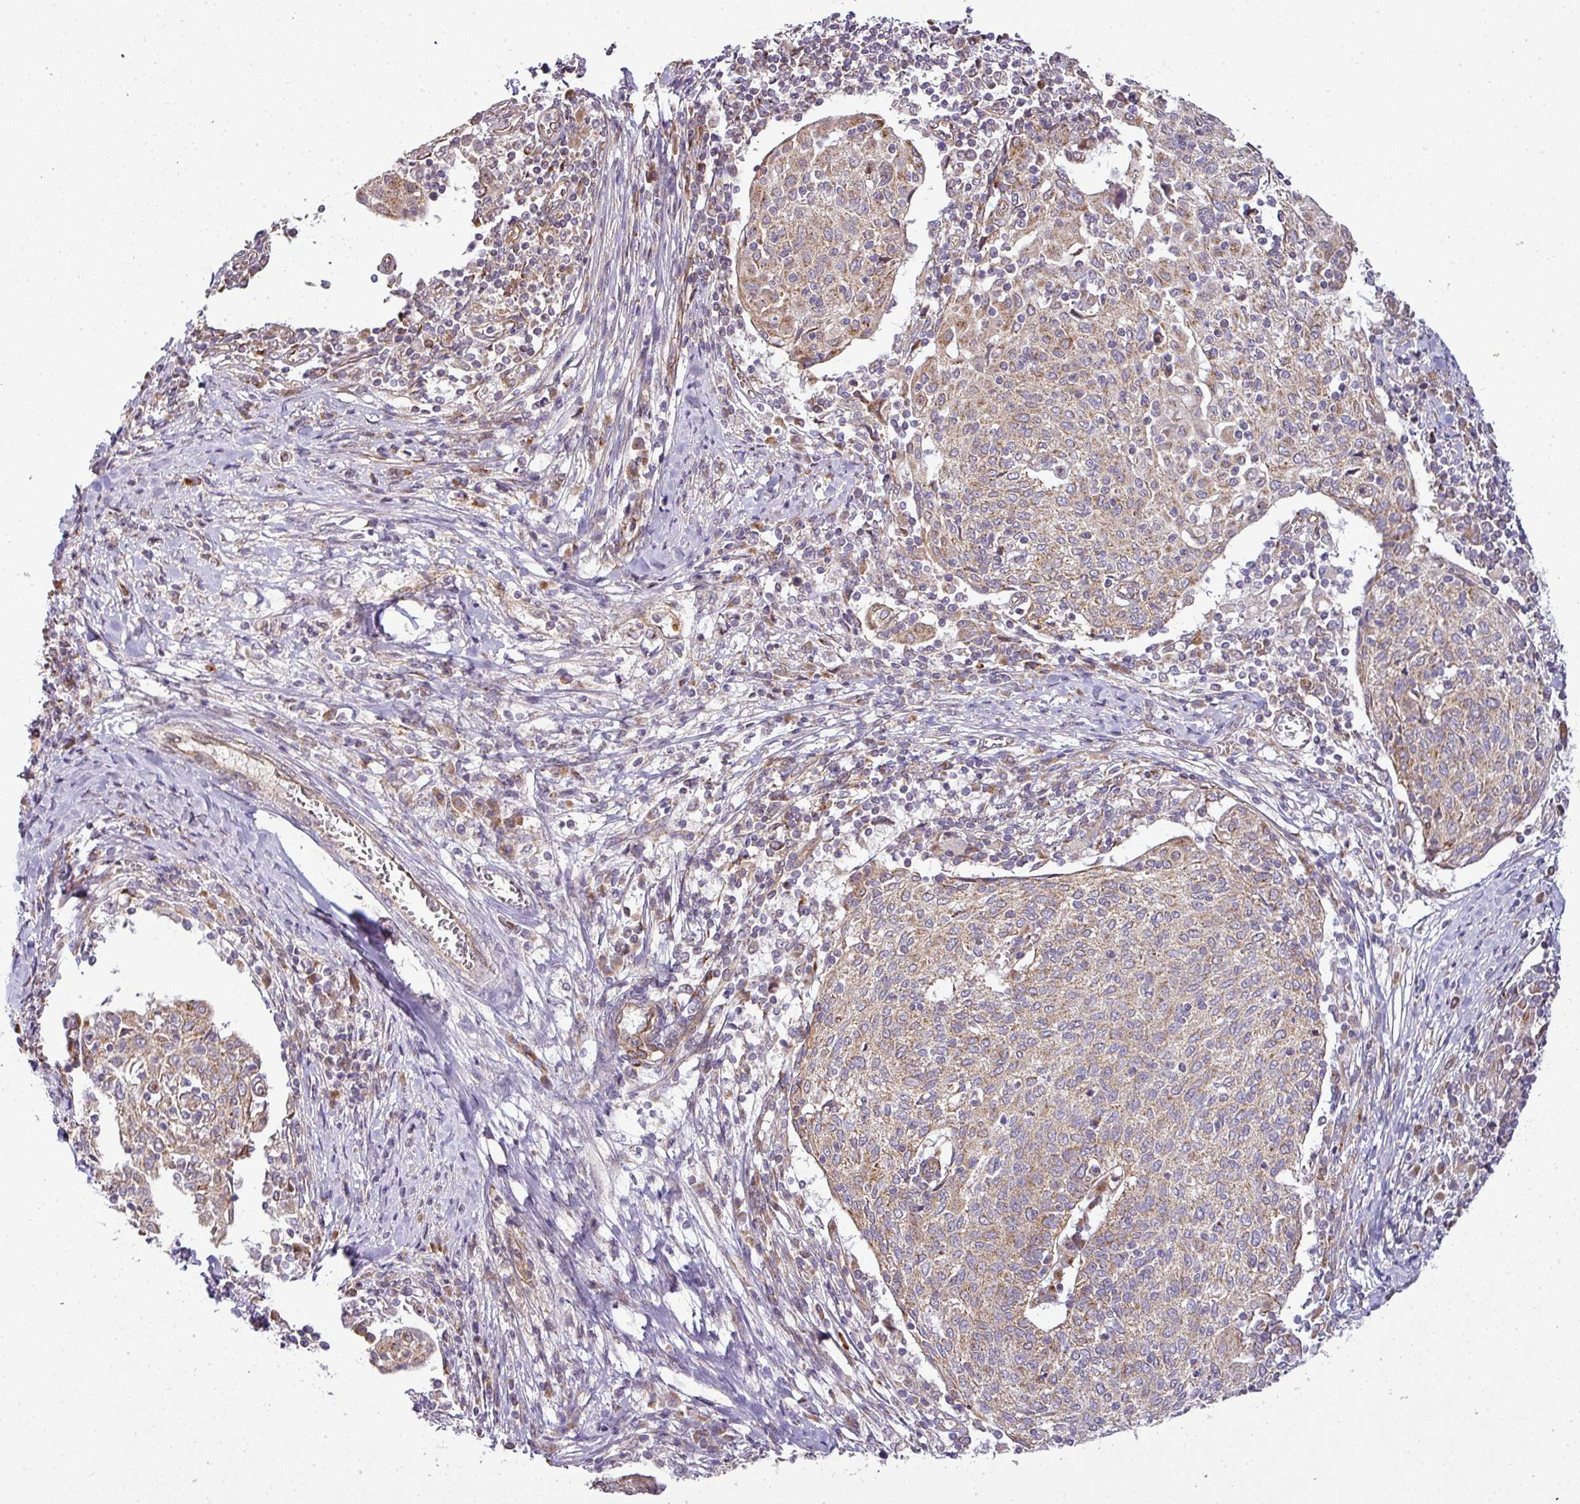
{"staining": {"intensity": "moderate", "quantity": ">75%", "location": "cytoplasmic/membranous"}, "tissue": "cervical cancer", "cell_type": "Tumor cells", "image_type": "cancer", "snomed": [{"axis": "morphology", "description": "Squamous cell carcinoma, NOS"}, {"axis": "topography", "description": "Cervix"}], "caption": "This photomicrograph shows immunohistochemistry (IHC) staining of human squamous cell carcinoma (cervical), with medium moderate cytoplasmic/membranous staining in approximately >75% of tumor cells.", "gene": "TIMMDC1", "patient": {"sex": "female", "age": 52}}